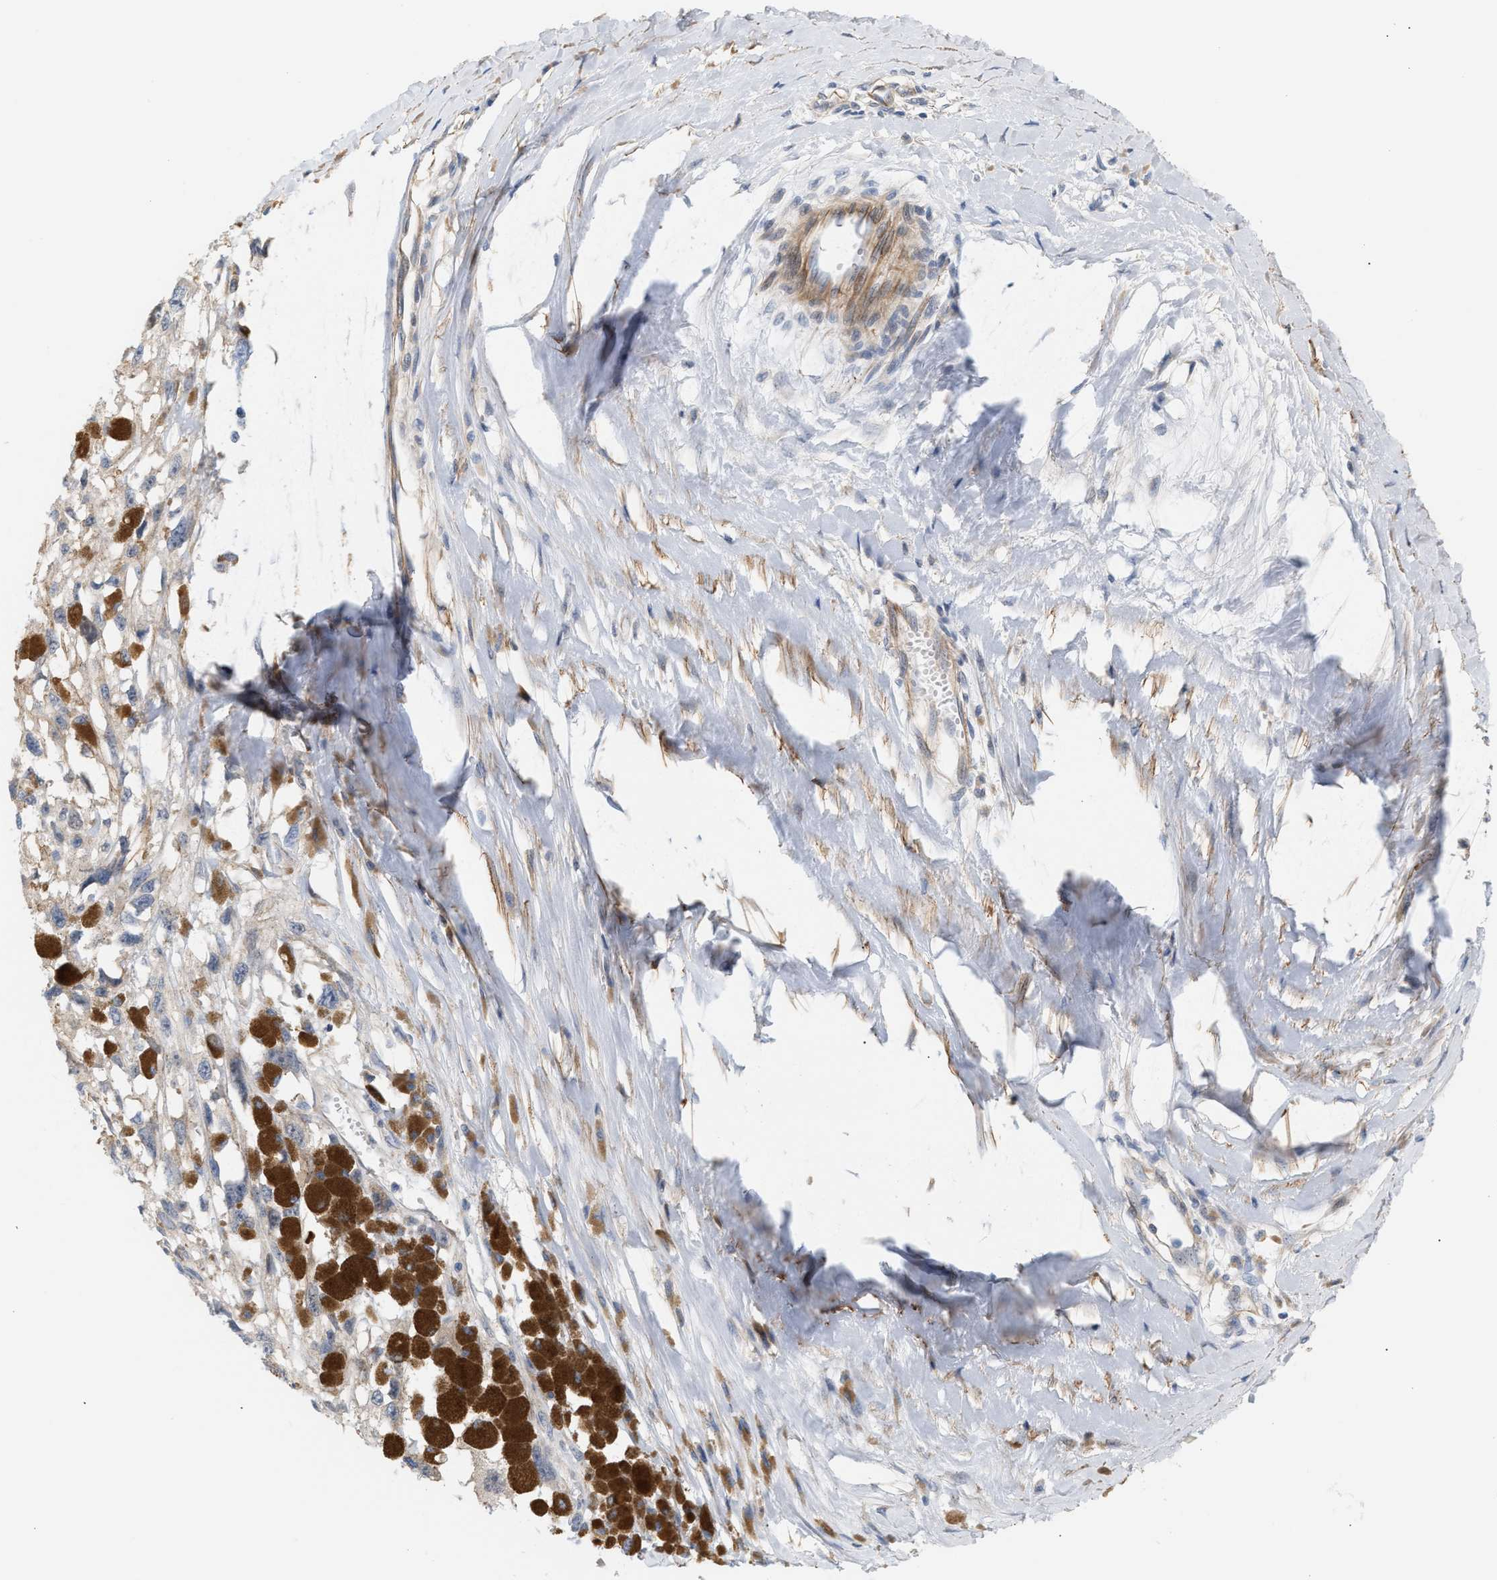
{"staining": {"intensity": "negative", "quantity": "none", "location": "none"}, "tissue": "melanoma", "cell_type": "Tumor cells", "image_type": "cancer", "snomed": [{"axis": "morphology", "description": "Malignant melanoma, Metastatic site"}, {"axis": "topography", "description": "Lymph node"}], "caption": "Tumor cells show no significant protein expression in melanoma.", "gene": "LRCH1", "patient": {"sex": "male", "age": 59}}